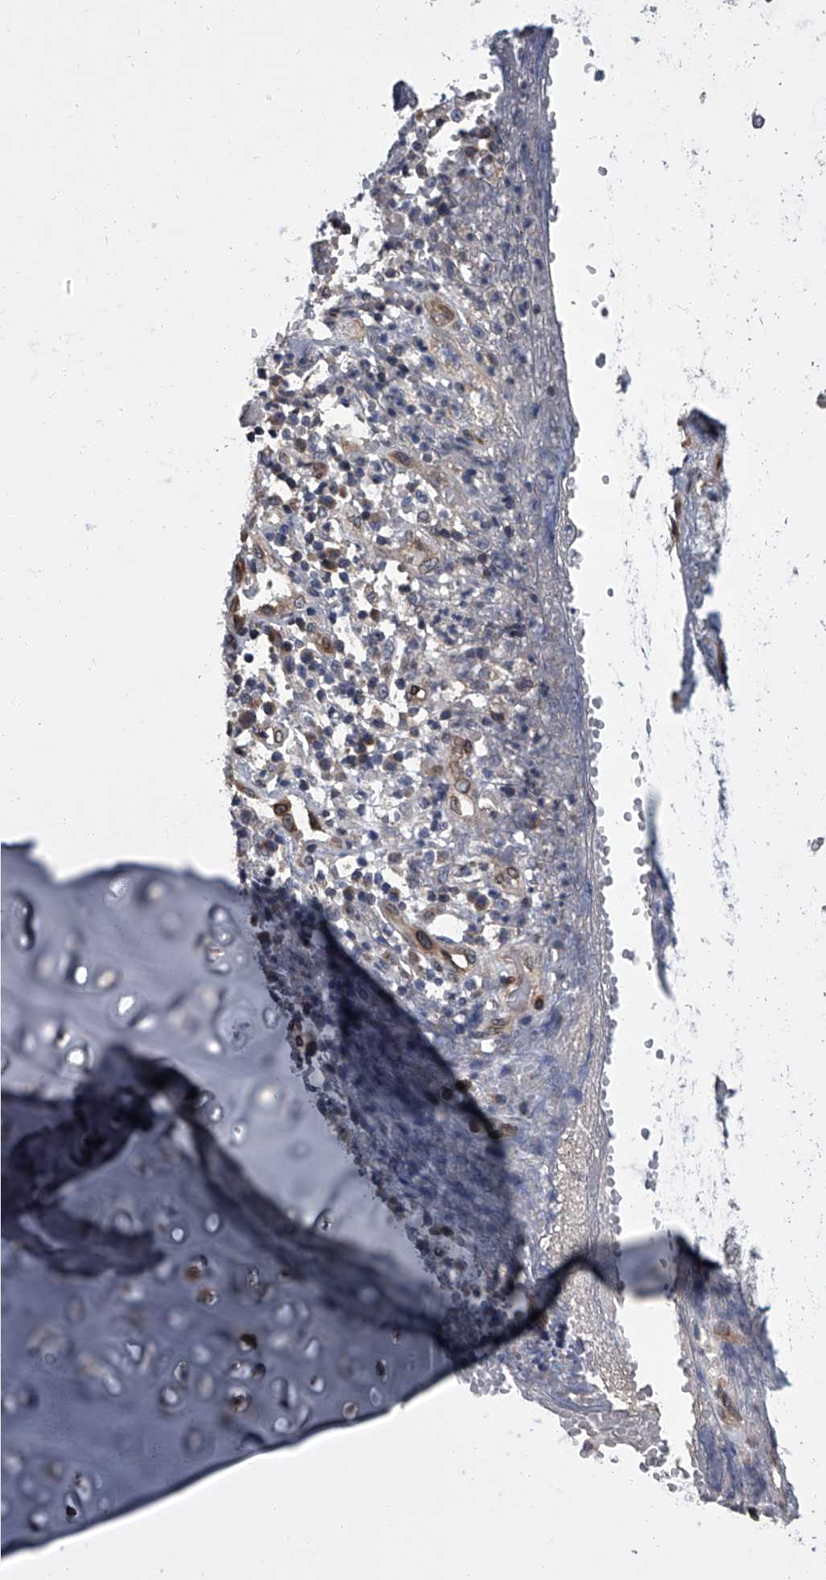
{"staining": {"intensity": "strong", "quantity": "25%-75%", "location": "cytoplasmic/membranous,nuclear"}, "tissue": "adipose tissue", "cell_type": "Adipocytes", "image_type": "normal", "snomed": [{"axis": "morphology", "description": "Normal tissue, NOS"}, {"axis": "morphology", "description": "Basal cell carcinoma"}, {"axis": "topography", "description": "Cartilage tissue"}, {"axis": "topography", "description": "Nasopharynx"}, {"axis": "topography", "description": "Oral tissue"}], "caption": "IHC (DAB) staining of unremarkable human adipose tissue exhibits strong cytoplasmic/membranous,nuclear protein expression in approximately 25%-75% of adipocytes.", "gene": "LRRC8C", "patient": {"sex": "female", "age": 77}}